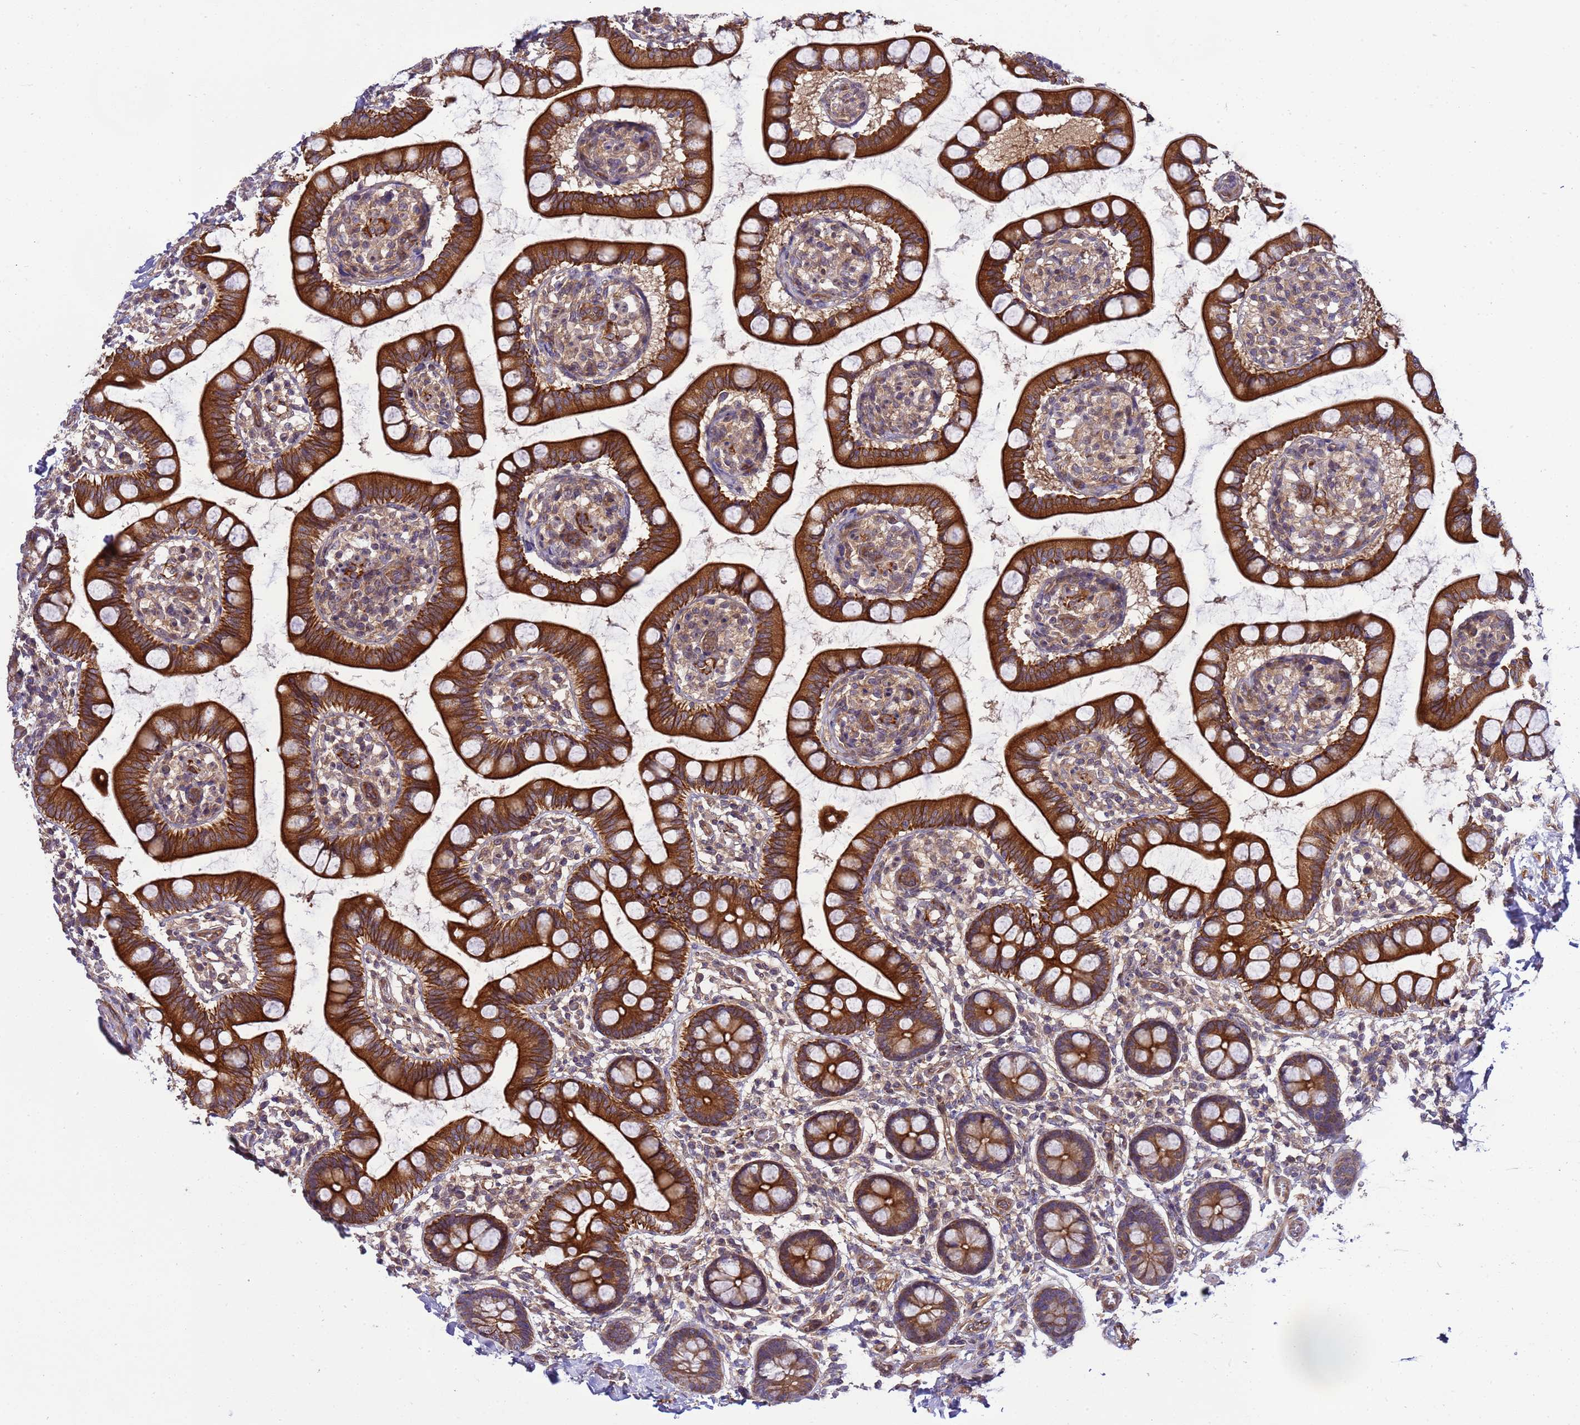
{"staining": {"intensity": "strong", "quantity": ">75%", "location": "cytoplasmic/membranous"}, "tissue": "small intestine", "cell_type": "Glandular cells", "image_type": "normal", "snomed": [{"axis": "morphology", "description": "Normal tissue, NOS"}, {"axis": "topography", "description": "Small intestine"}], "caption": "A micrograph of small intestine stained for a protein shows strong cytoplasmic/membranous brown staining in glandular cells.", "gene": "SMCO3", "patient": {"sex": "male", "age": 52}}